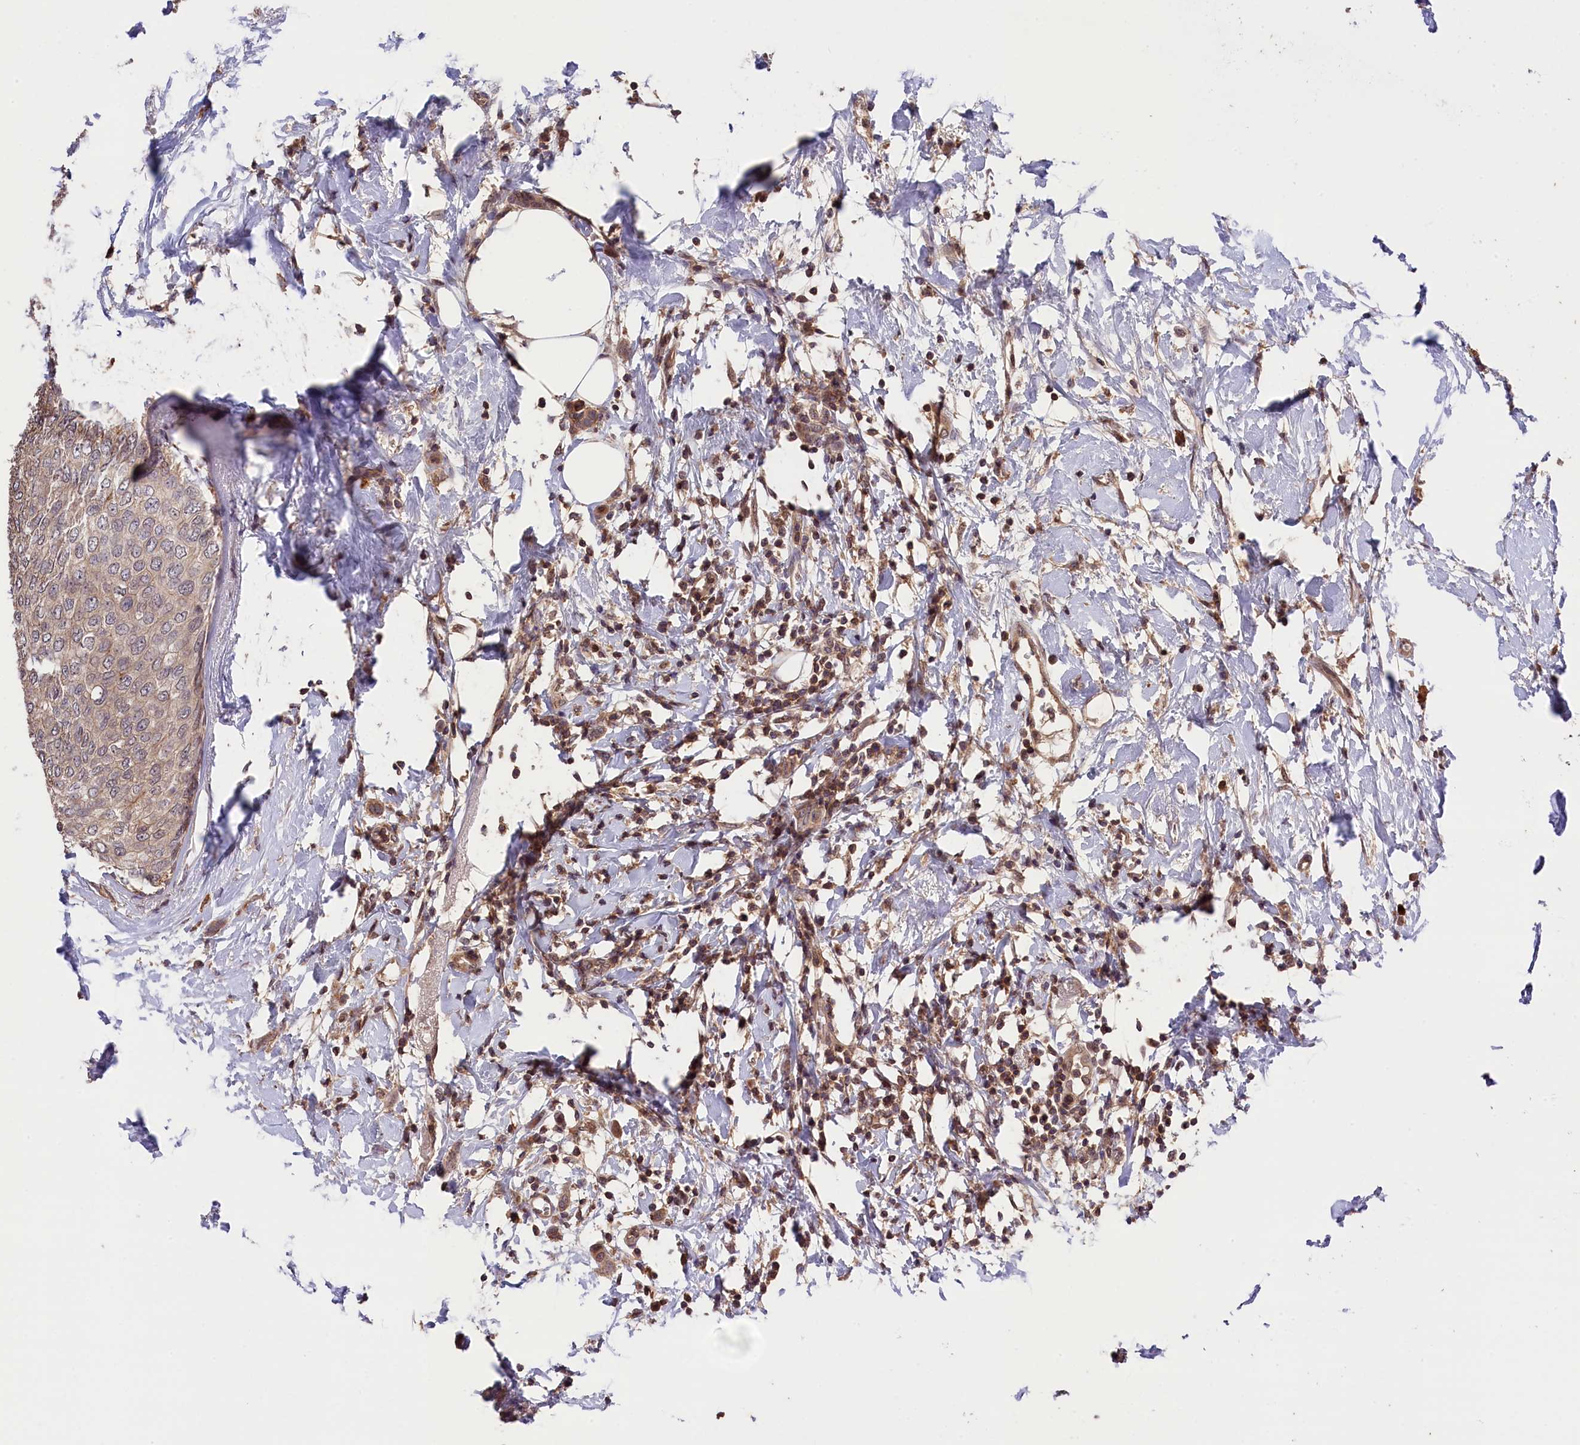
{"staining": {"intensity": "weak", "quantity": "25%-75%", "location": "cytoplasmic/membranous"}, "tissue": "breast cancer", "cell_type": "Tumor cells", "image_type": "cancer", "snomed": [{"axis": "morphology", "description": "Duct carcinoma"}, {"axis": "topography", "description": "Breast"}], "caption": "Breast infiltrating ductal carcinoma stained with a brown dye demonstrates weak cytoplasmic/membranous positive expression in about 25%-75% of tumor cells.", "gene": "SKIDA1", "patient": {"sex": "female", "age": 72}}